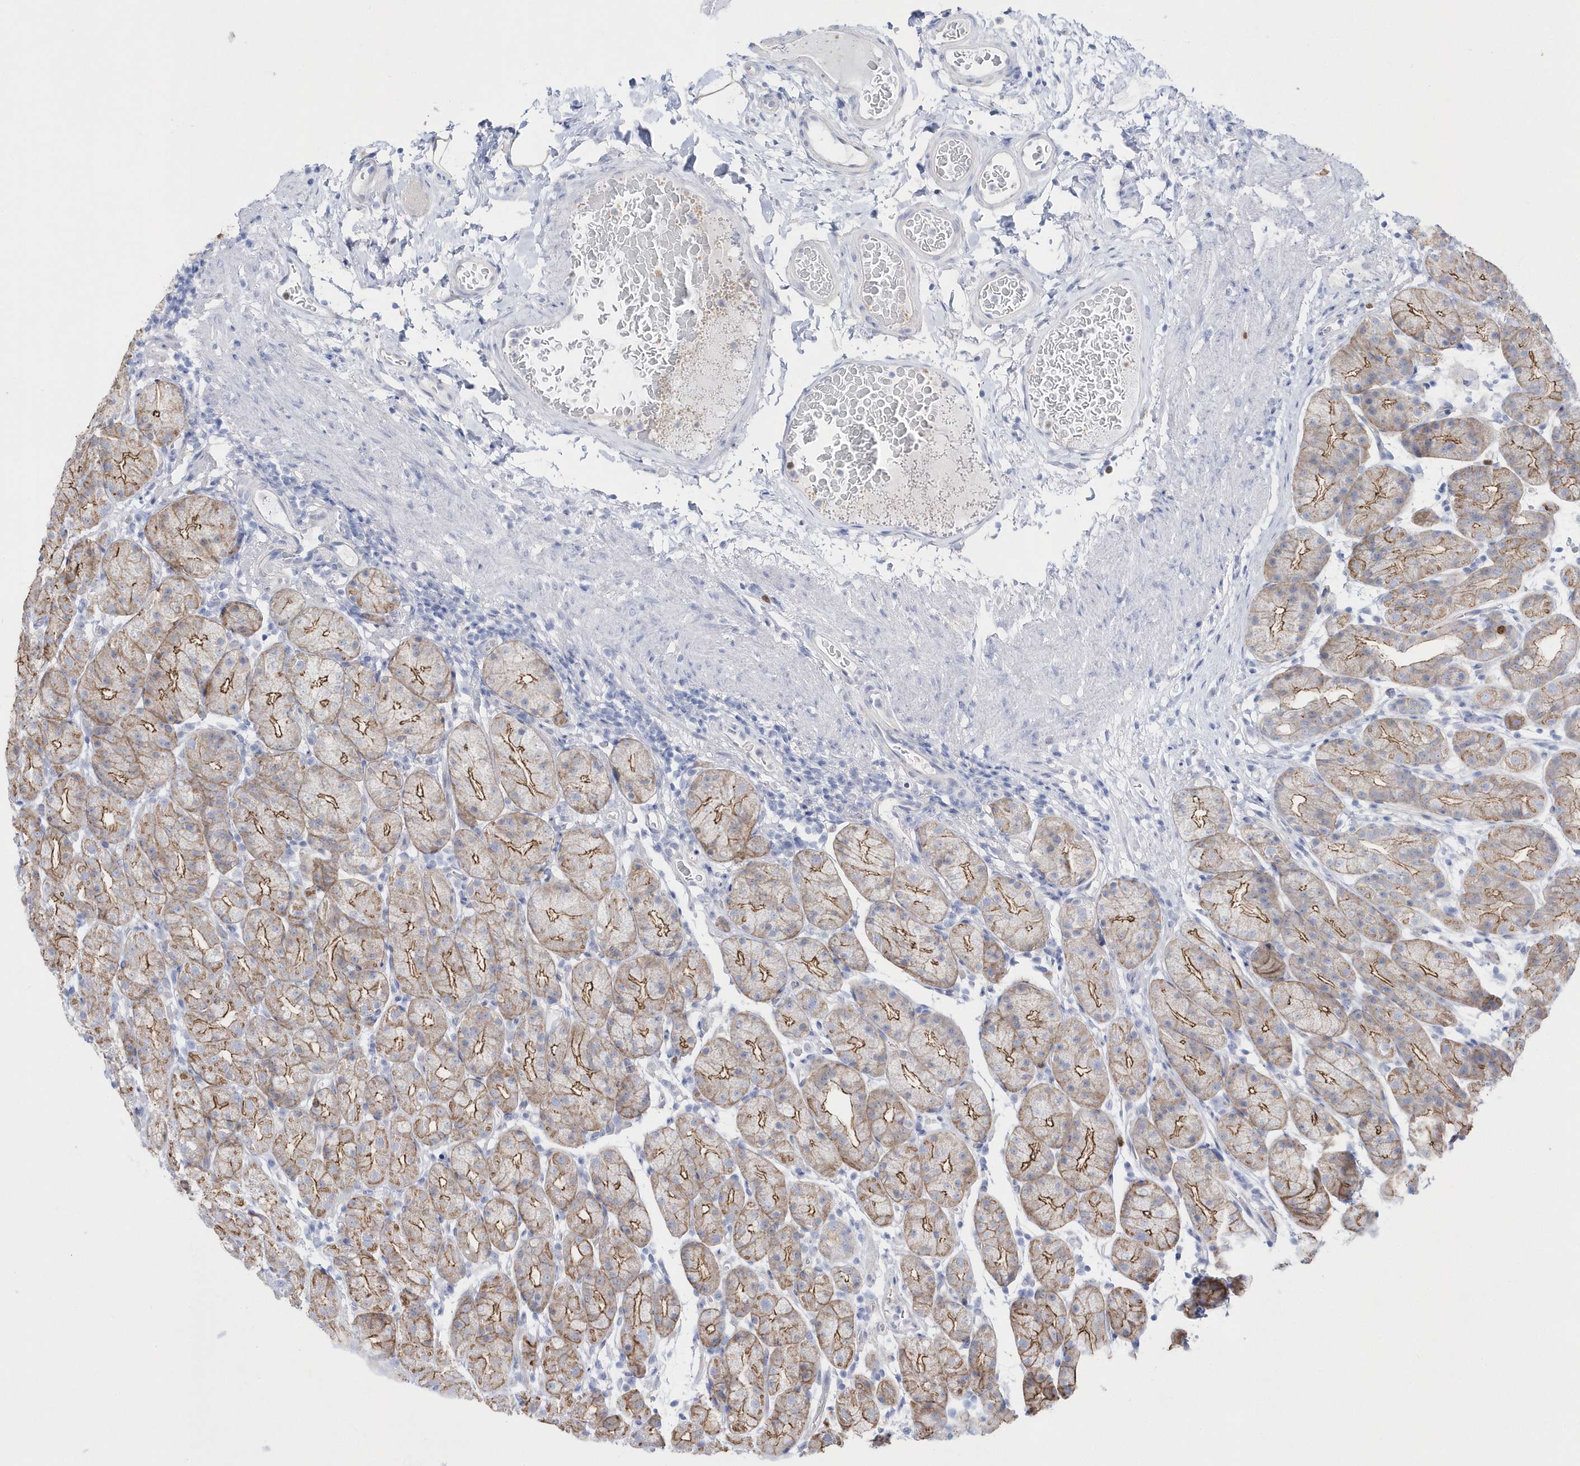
{"staining": {"intensity": "moderate", "quantity": "25%-75%", "location": "cytoplasmic/membranous,nuclear"}, "tissue": "stomach", "cell_type": "Glandular cells", "image_type": "normal", "snomed": [{"axis": "morphology", "description": "Normal tissue, NOS"}, {"axis": "topography", "description": "Stomach, upper"}], "caption": "This histopathology image displays IHC staining of normal human stomach, with medium moderate cytoplasmic/membranous,nuclear positivity in approximately 25%-75% of glandular cells.", "gene": "TMCO6", "patient": {"sex": "male", "age": 68}}